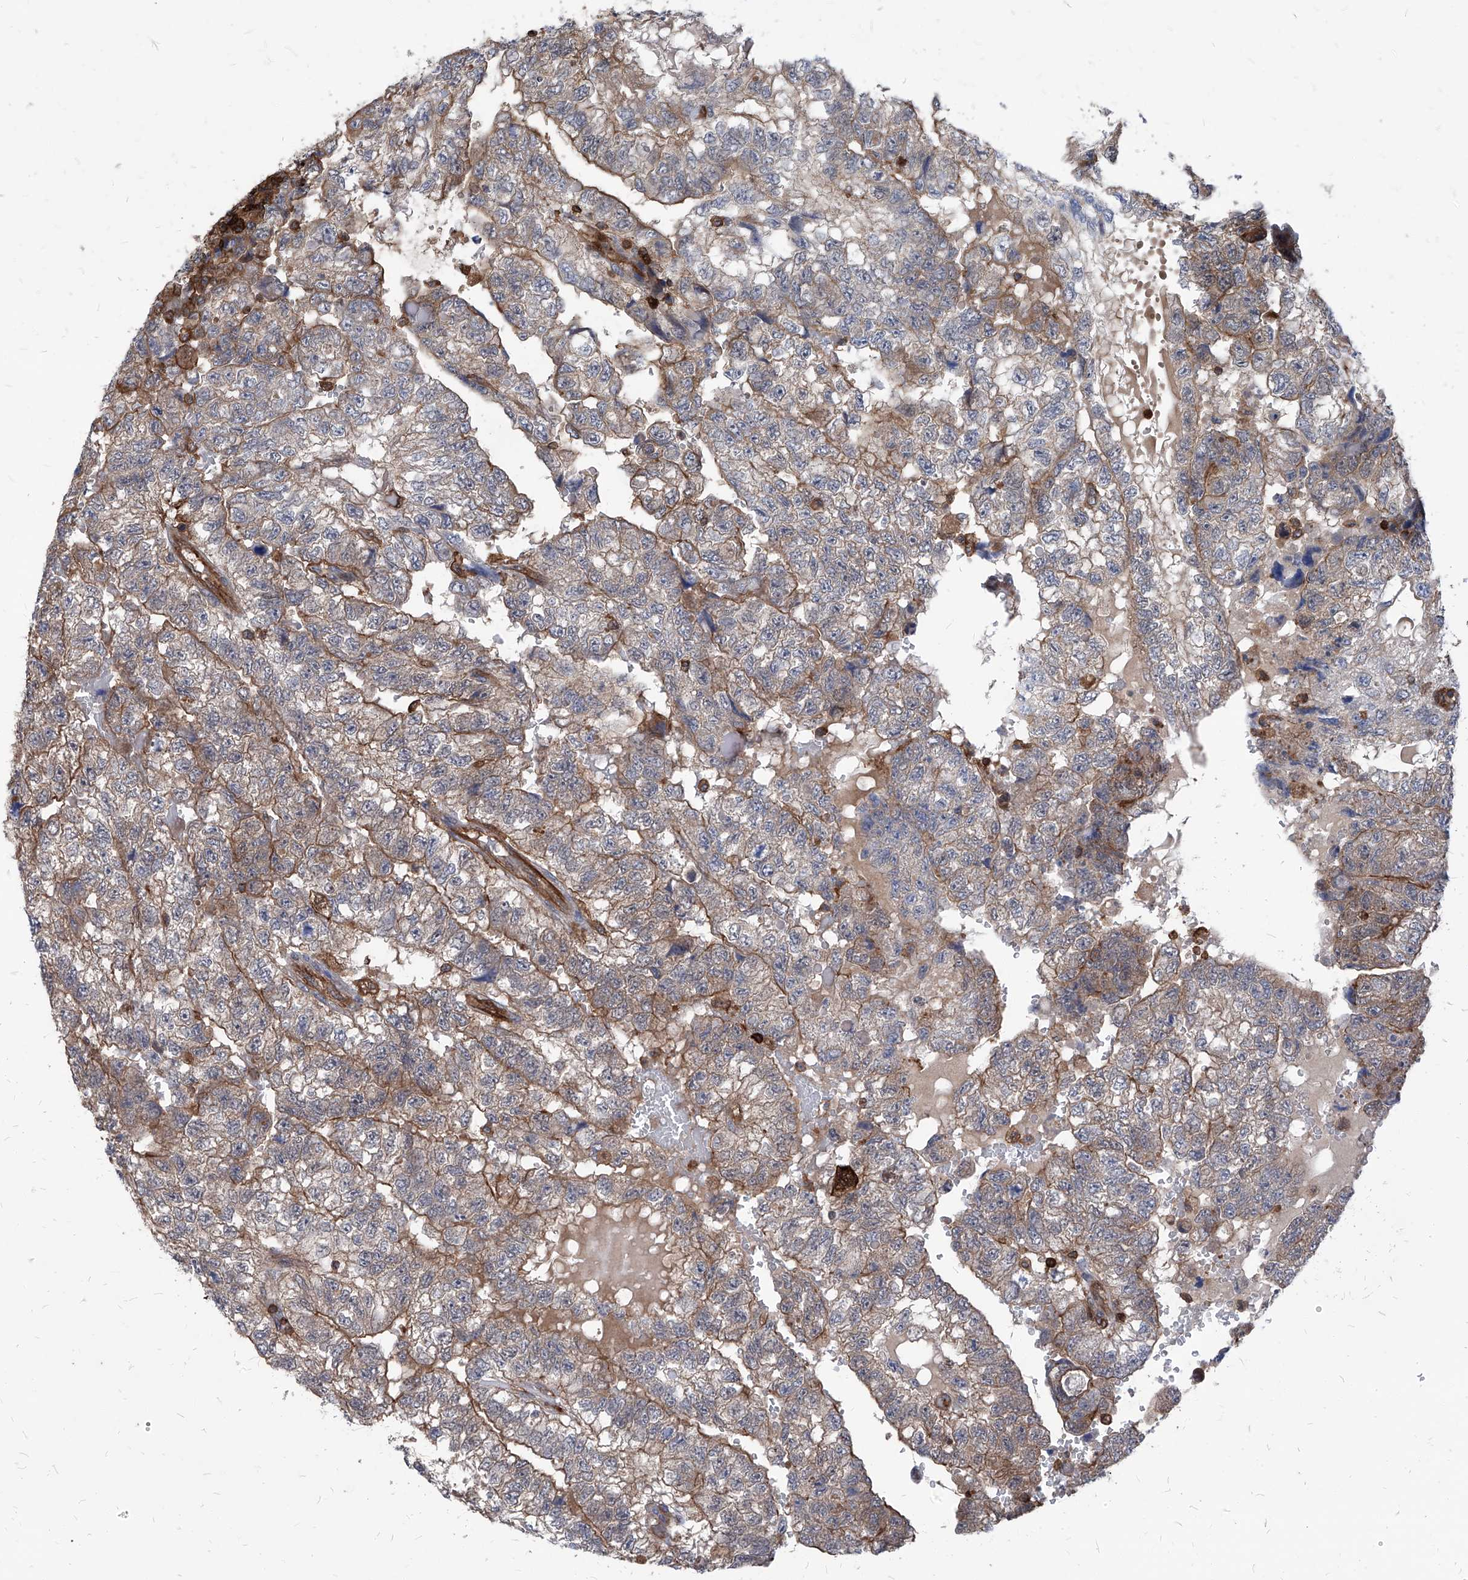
{"staining": {"intensity": "moderate", "quantity": "<25%", "location": "cytoplasmic/membranous"}, "tissue": "testis cancer", "cell_type": "Tumor cells", "image_type": "cancer", "snomed": [{"axis": "morphology", "description": "Carcinoma, Embryonal, NOS"}, {"axis": "topography", "description": "Testis"}], "caption": "Protein expression analysis of human testis cancer (embryonal carcinoma) reveals moderate cytoplasmic/membranous staining in about <25% of tumor cells. (Brightfield microscopy of DAB IHC at high magnification).", "gene": "ABRACL", "patient": {"sex": "male", "age": 36}}